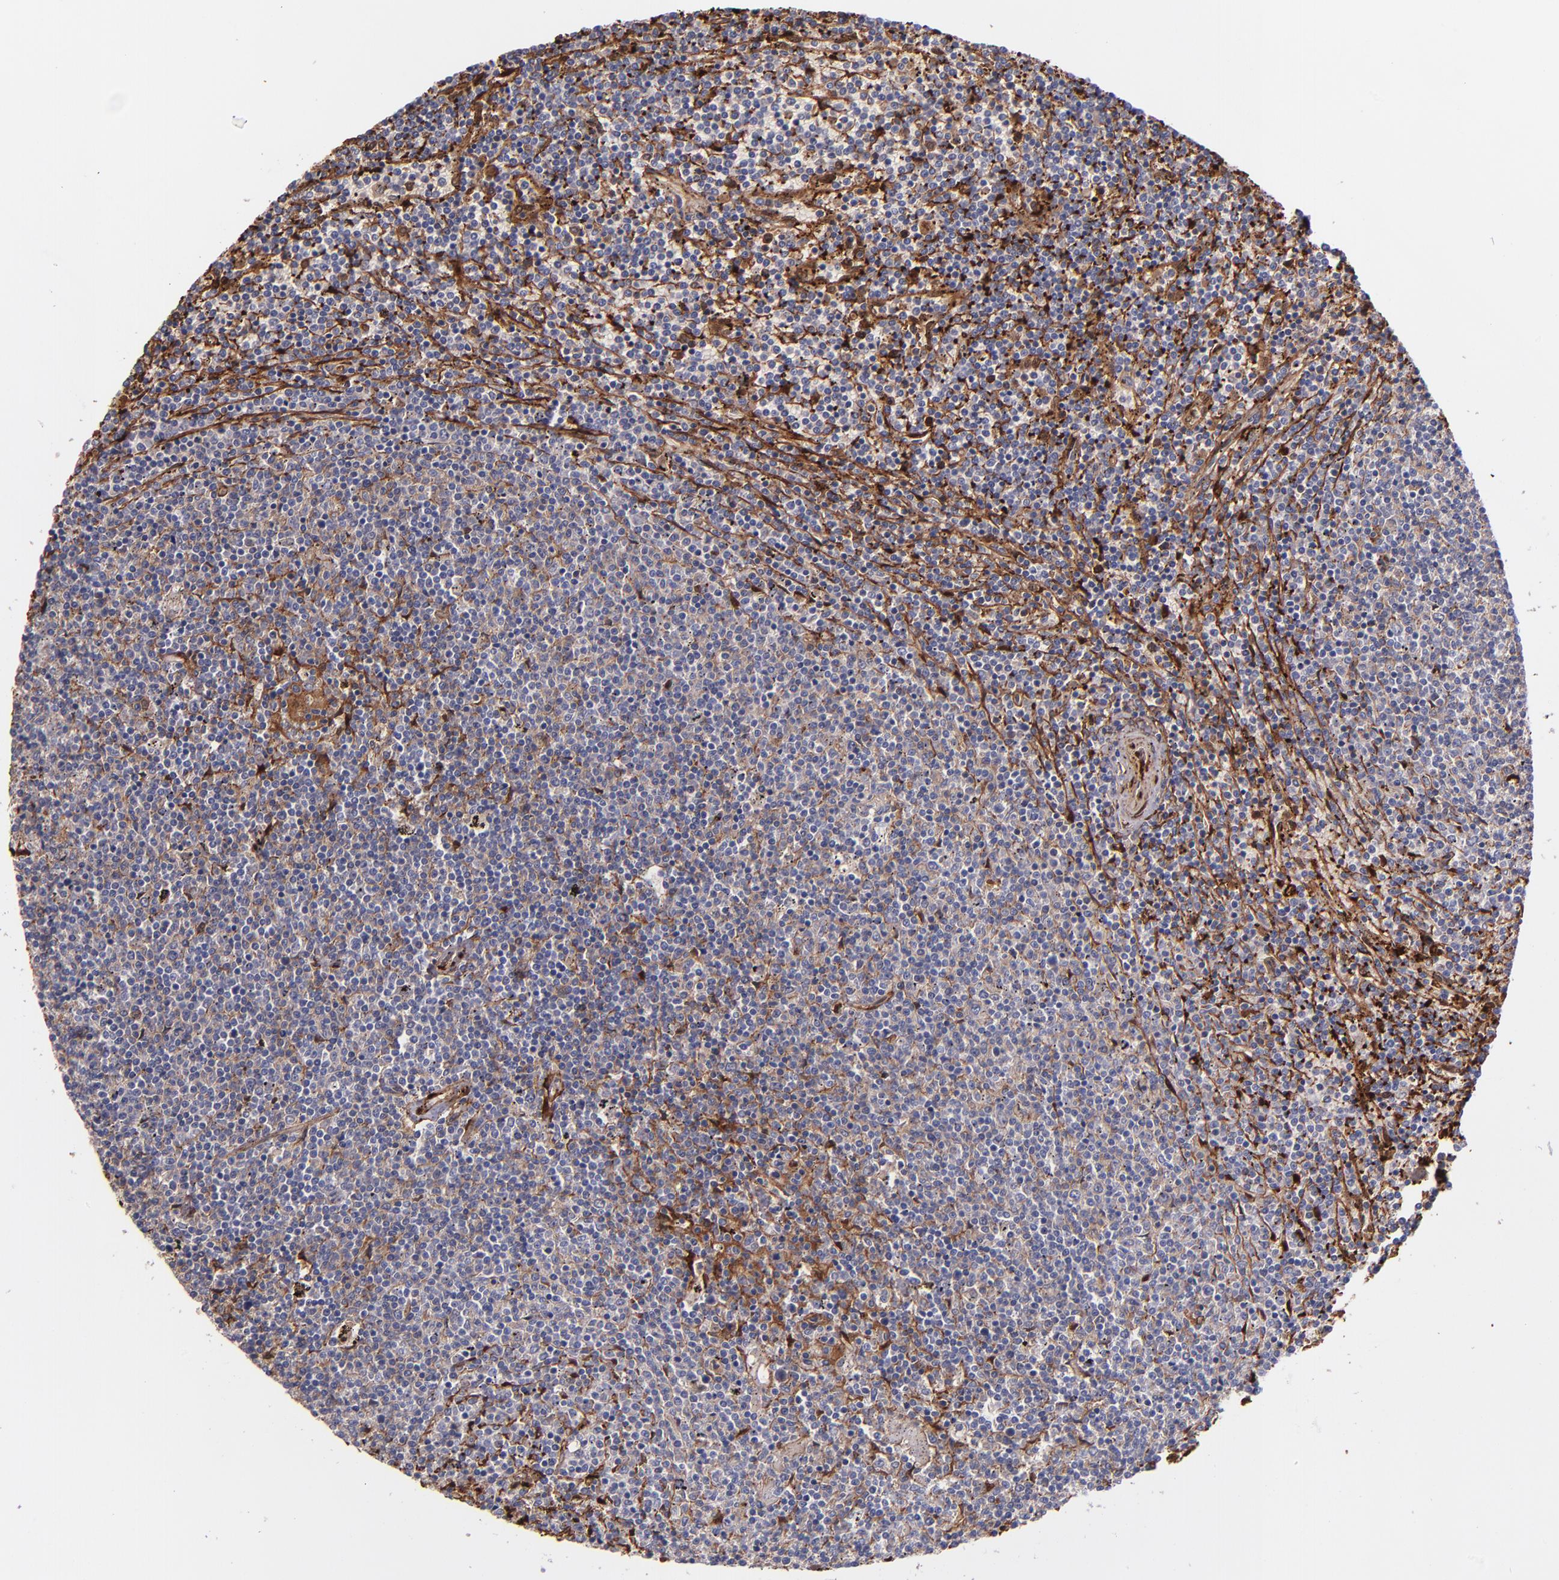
{"staining": {"intensity": "weak", "quantity": "25%-75%", "location": "cytoplasmic/membranous"}, "tissue": "lymphoma", "cell_type": "Tumor cells", "image_type": "cancer", "snomed": [{"axis": "morphology", "description": "Malignant lymphoma, non-Hodgkin's type, Low grade"}, {"axis": "topography", "description": "Spleen"}], "caption": "Lymphoma was stained to show a protein in brown. There is low levels of weak cytoplasmic/membranous positivity in about 25%-75% of tumor cells.", "gene": "VCL", "patient": {"sex": "female", "age": 50}}